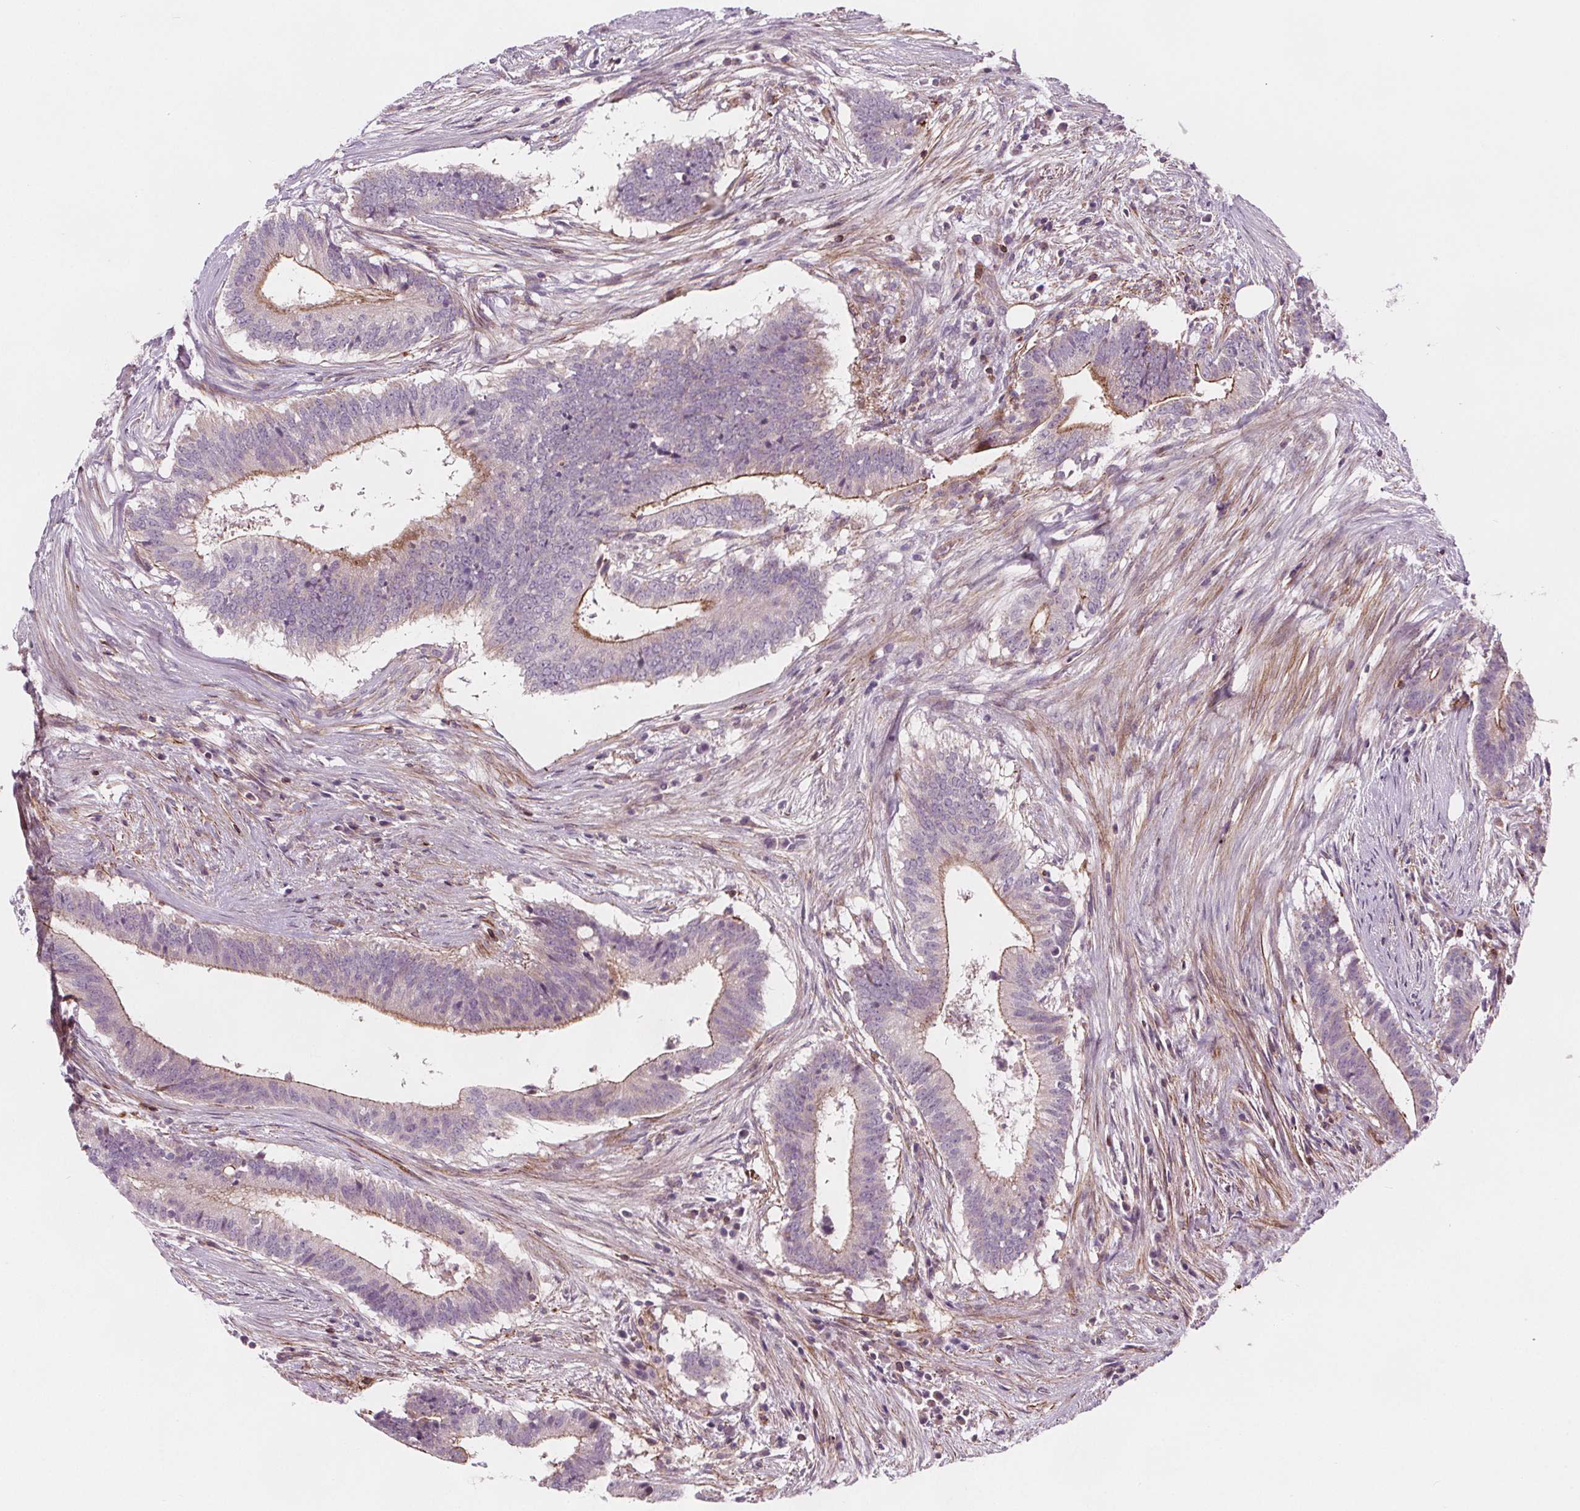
{"staining": {"intensity": "moderate", "quantity": "<25%", "location": "cytoplasmic/membranous"}, "tissue": "colorectal cancer", "cell_type": "Tumor cells", "image_type": "cancer", "snomed": [{"axis": "morphology", "description": "Adenocarcinoma, NOS"}, {"axis": "topography", "description": "Colon"}], "caption": "Immunohistochemical staining of colorectal adenocarcinoma demonstrates moderate cytoplasmic/membranous protein staining in approximately <25% of tumor cells.", "gene": "ADAM33", "patient": {"sex": "female", "age": 43}}